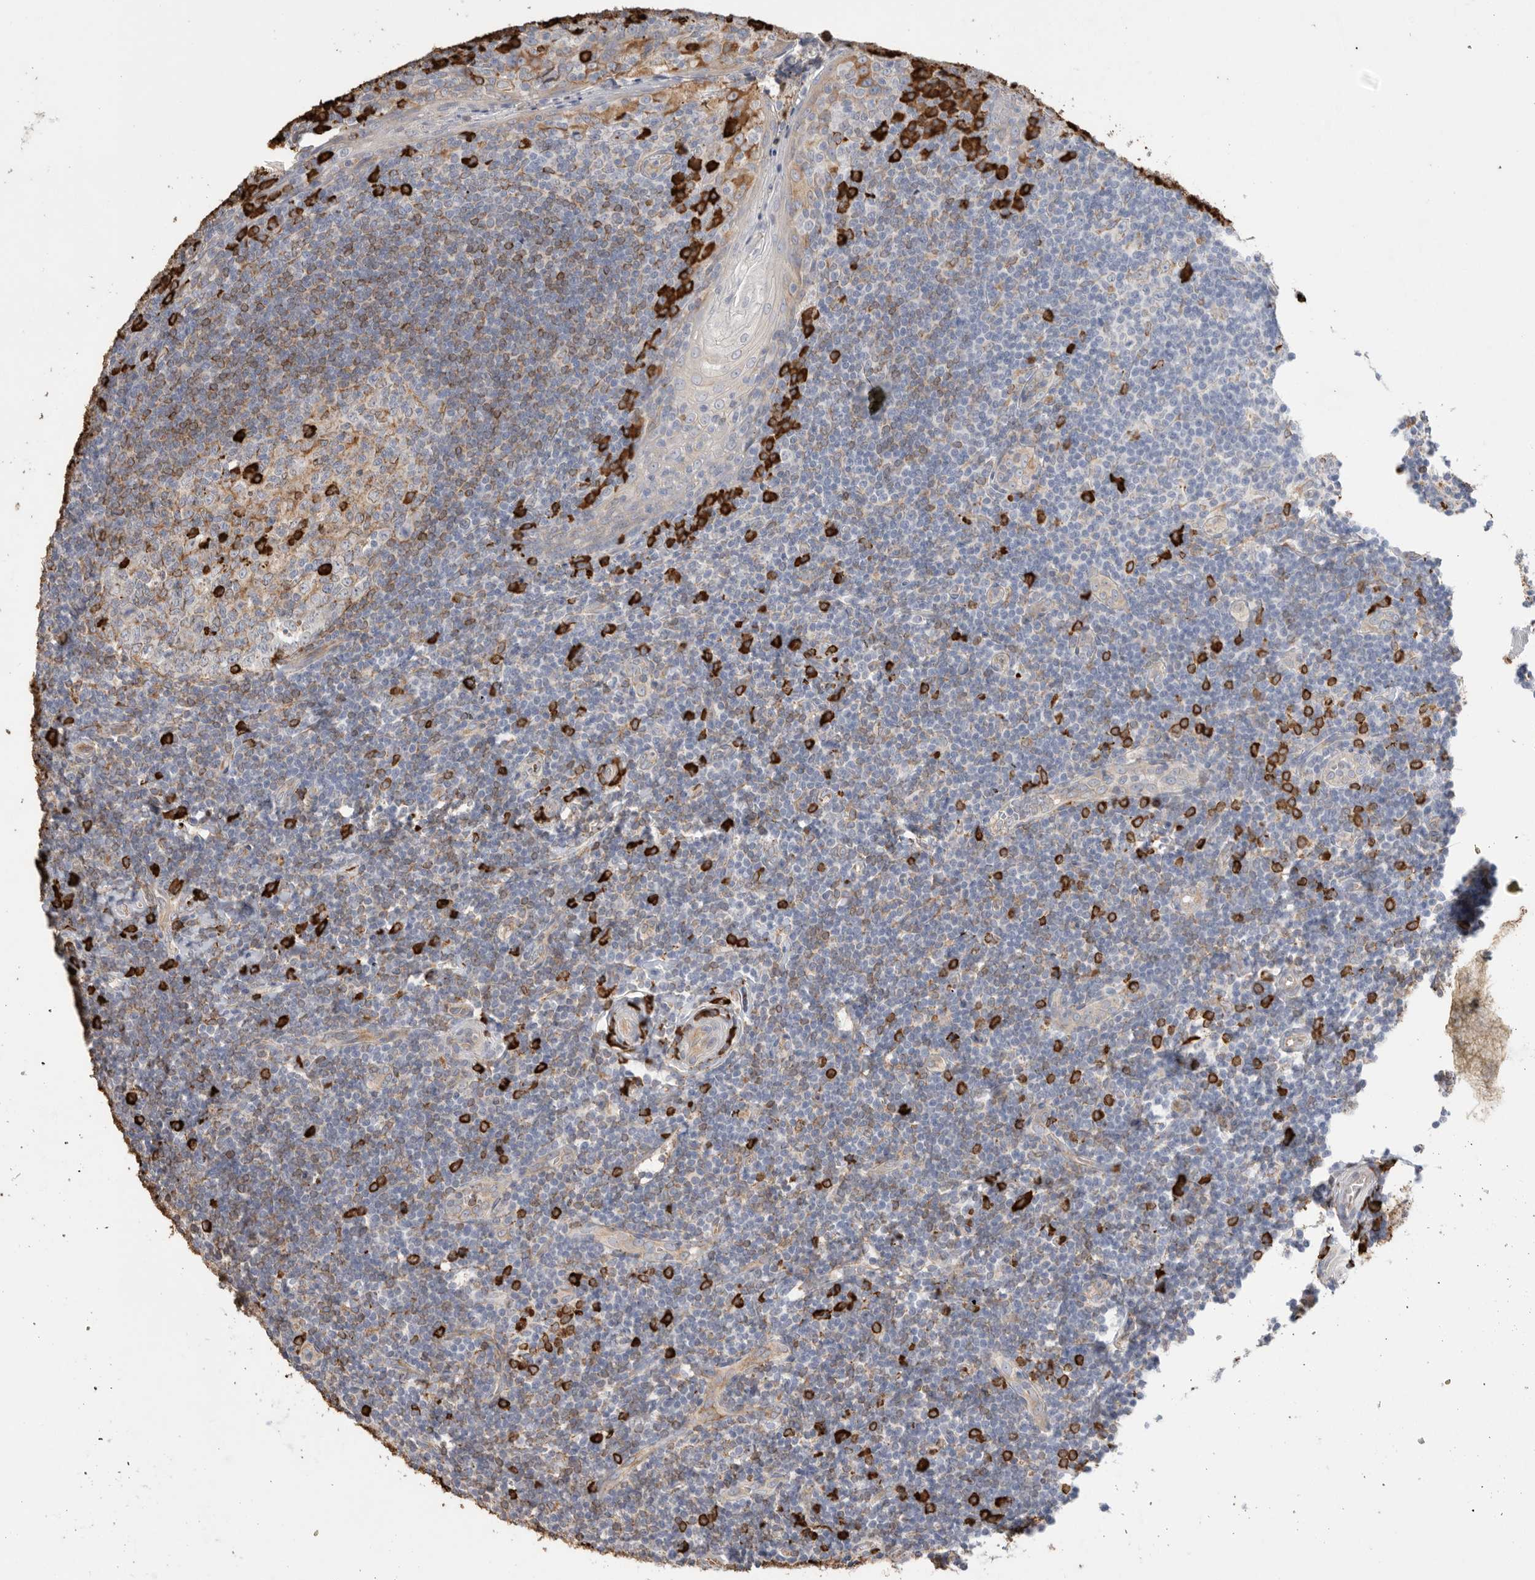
{"staining": {"intensity": "strong", "quantity": "<25%", "location": "cytoplasmic/membranous"}, "tissue": "tonsil", "cell_type": "Germinal center cells", "image_type": "normal", "snomed": [{"axis": "morphology", "description": "Normal tissue, NOS"}, {"axis": "topography", "description": "Tonsil"}], "caption": "Immunohistochemical staining of normal tonsil displays medium levels of strong cytoplasmic/membranous staining in about <25% of germinal center cells.", "gene": "BLOC1S5", "patient": {"sex": "male", "age": 27}}